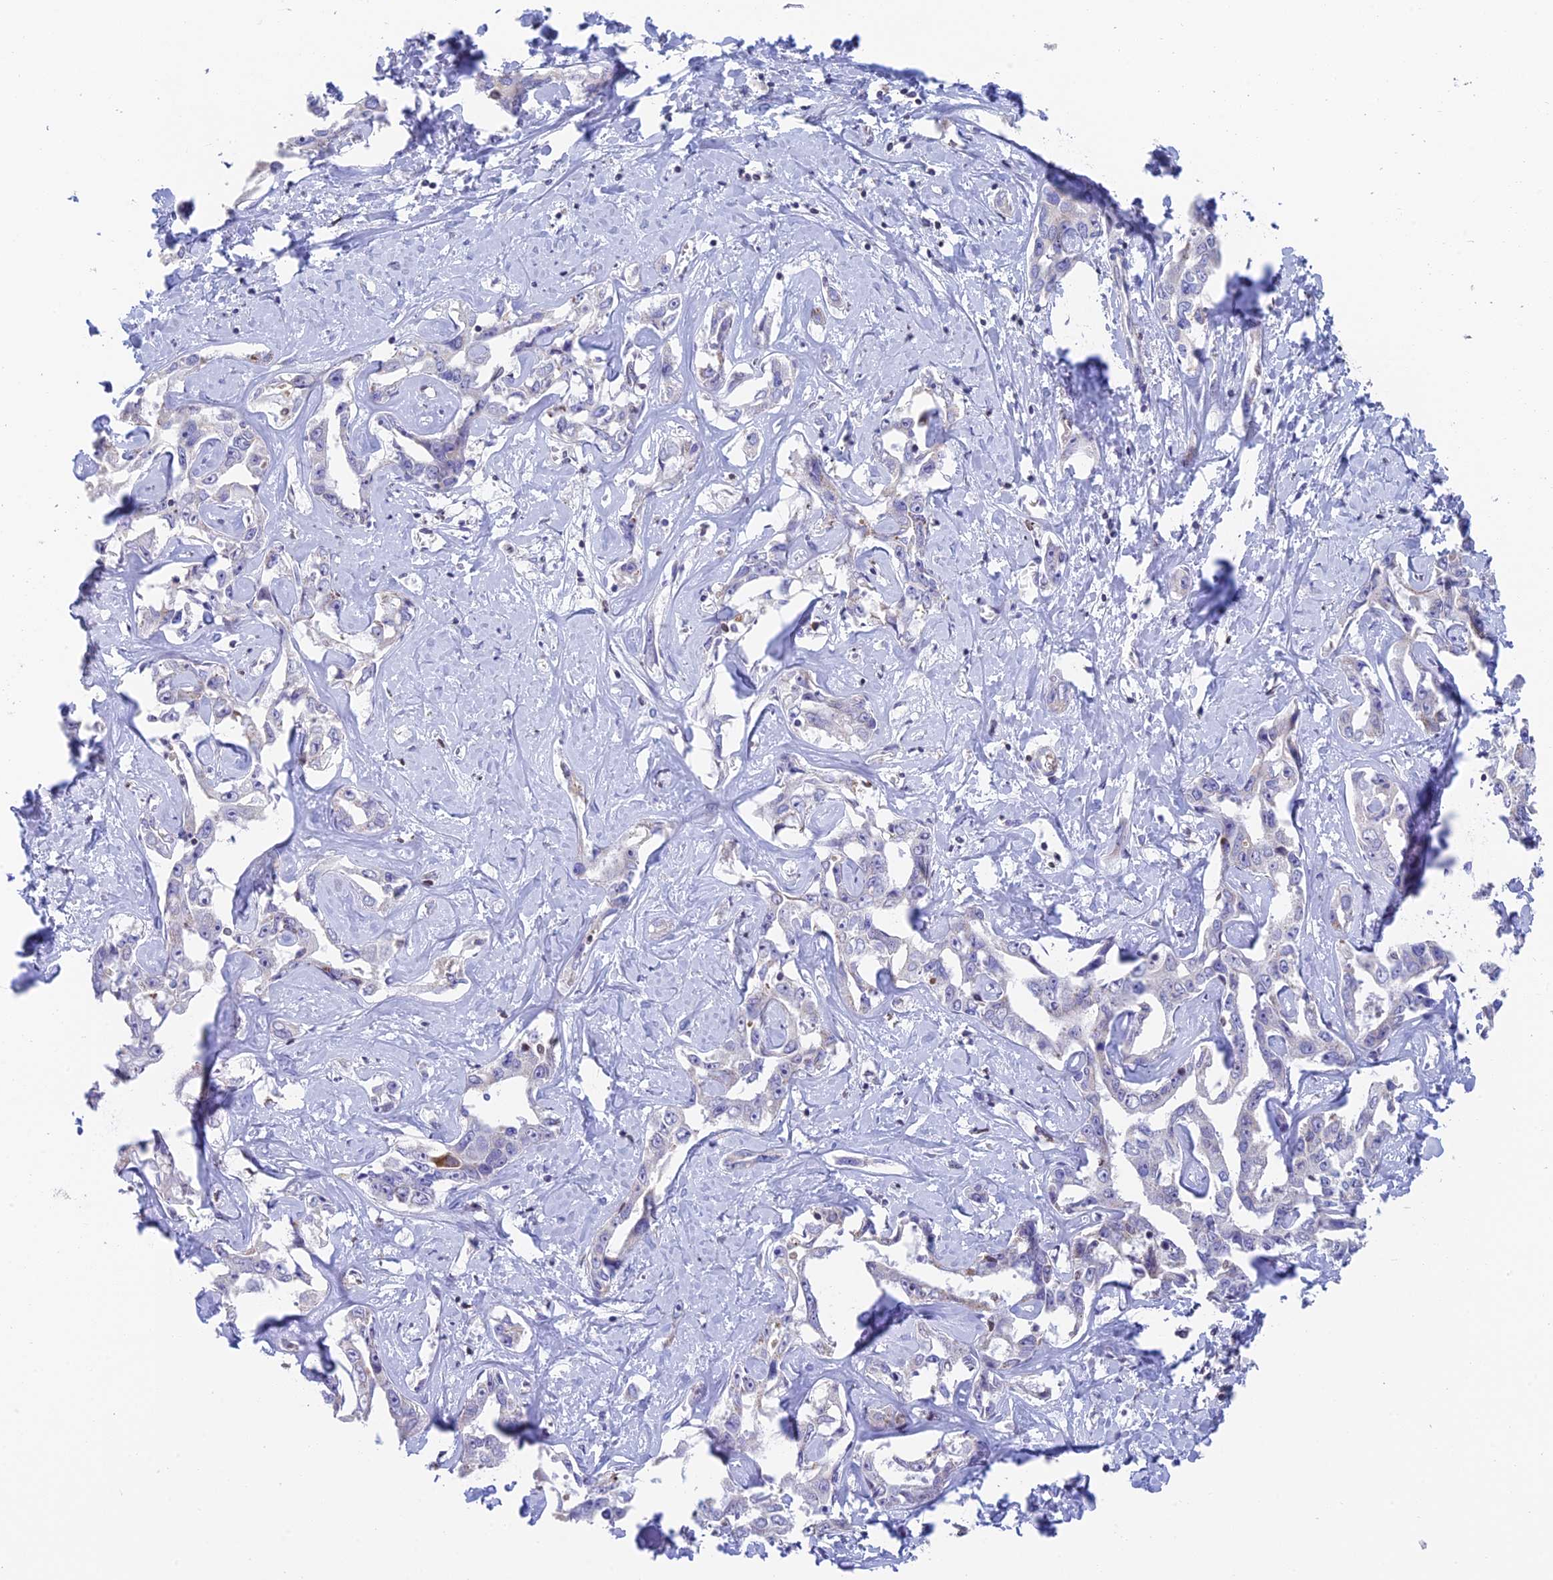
{"staining": {"intensity": "negative", "quantity": "none", "location": "none"}, "tissue": "liver cancer", "cell_type": "Tumor cells", "image_type": "cancer", "snomed": [{"axis": "morphology", "description": "Cholangiocarcinoma"}, {"axis": "topography", "description": "Liver"}], "caption": "Liver cholangiocarcinoma was stained to show a protein in brown. There is no significant positivity in tumor cells.", "gene": "REXO5", "patient": {"sex": "male", "age": 59}}